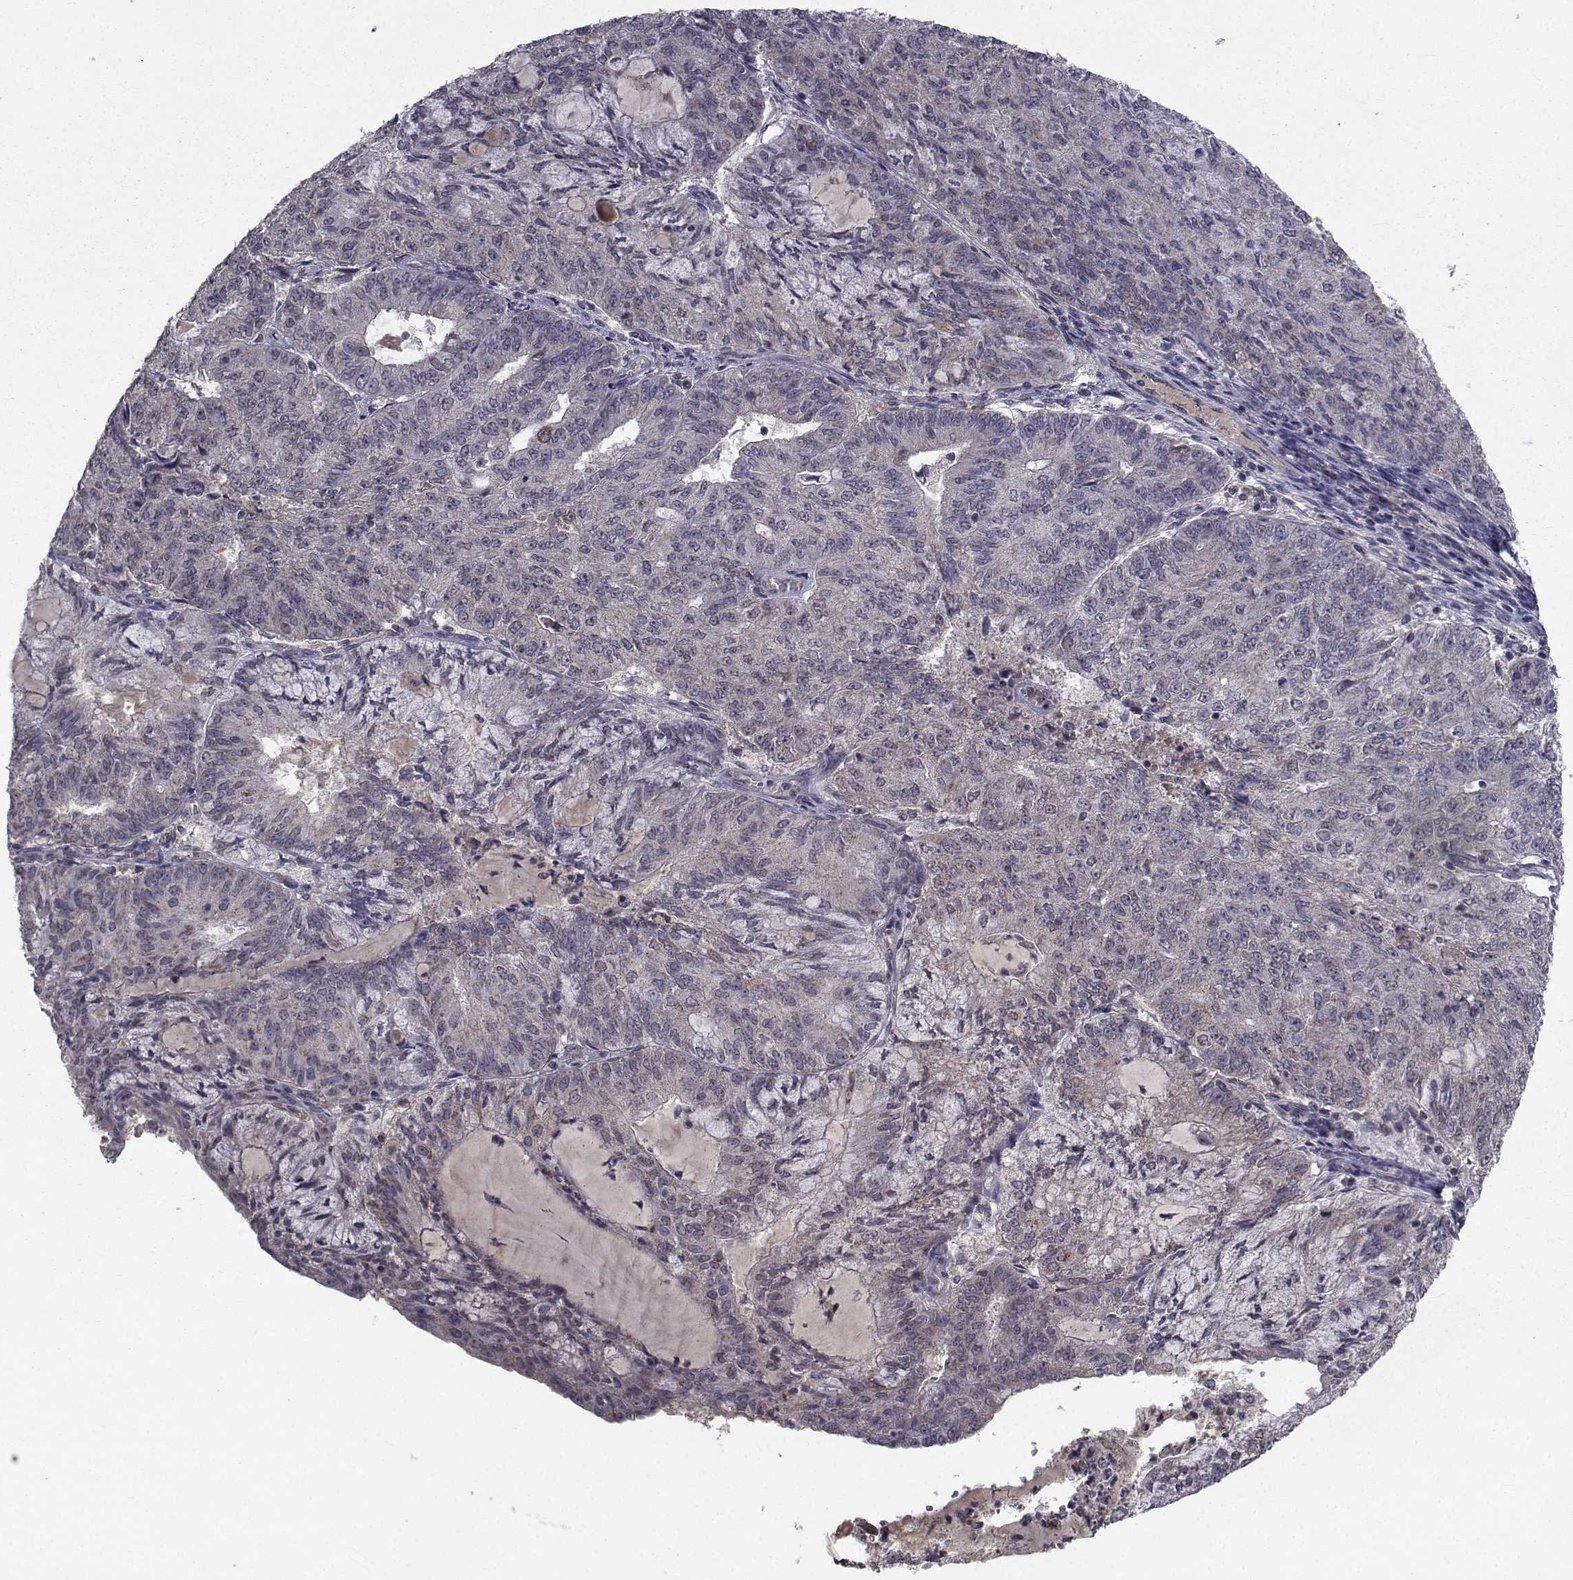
{"staining": {"intensity": "weak", "quantity": "<25%", "location": "cytoplasmic/membranous"}, "tissue": "endometrial cancer", "cell_type": "Tumor cells", "image_type": "cancer", "snomed": [{"axis": "morphology", "description": "Adenocarcinoma, NOS"}, {"axis": "topography", "description": "Endometrium"}], "caption": "Endometrial cancer (adenocarcinoma) was stained to show a protein in brown. There is no significant staining in tumor cells. (DAB IHC with hematoxylin counter stain).", "gene": "CYP2S1", "patient": {"sex": "female", "age": 82}}